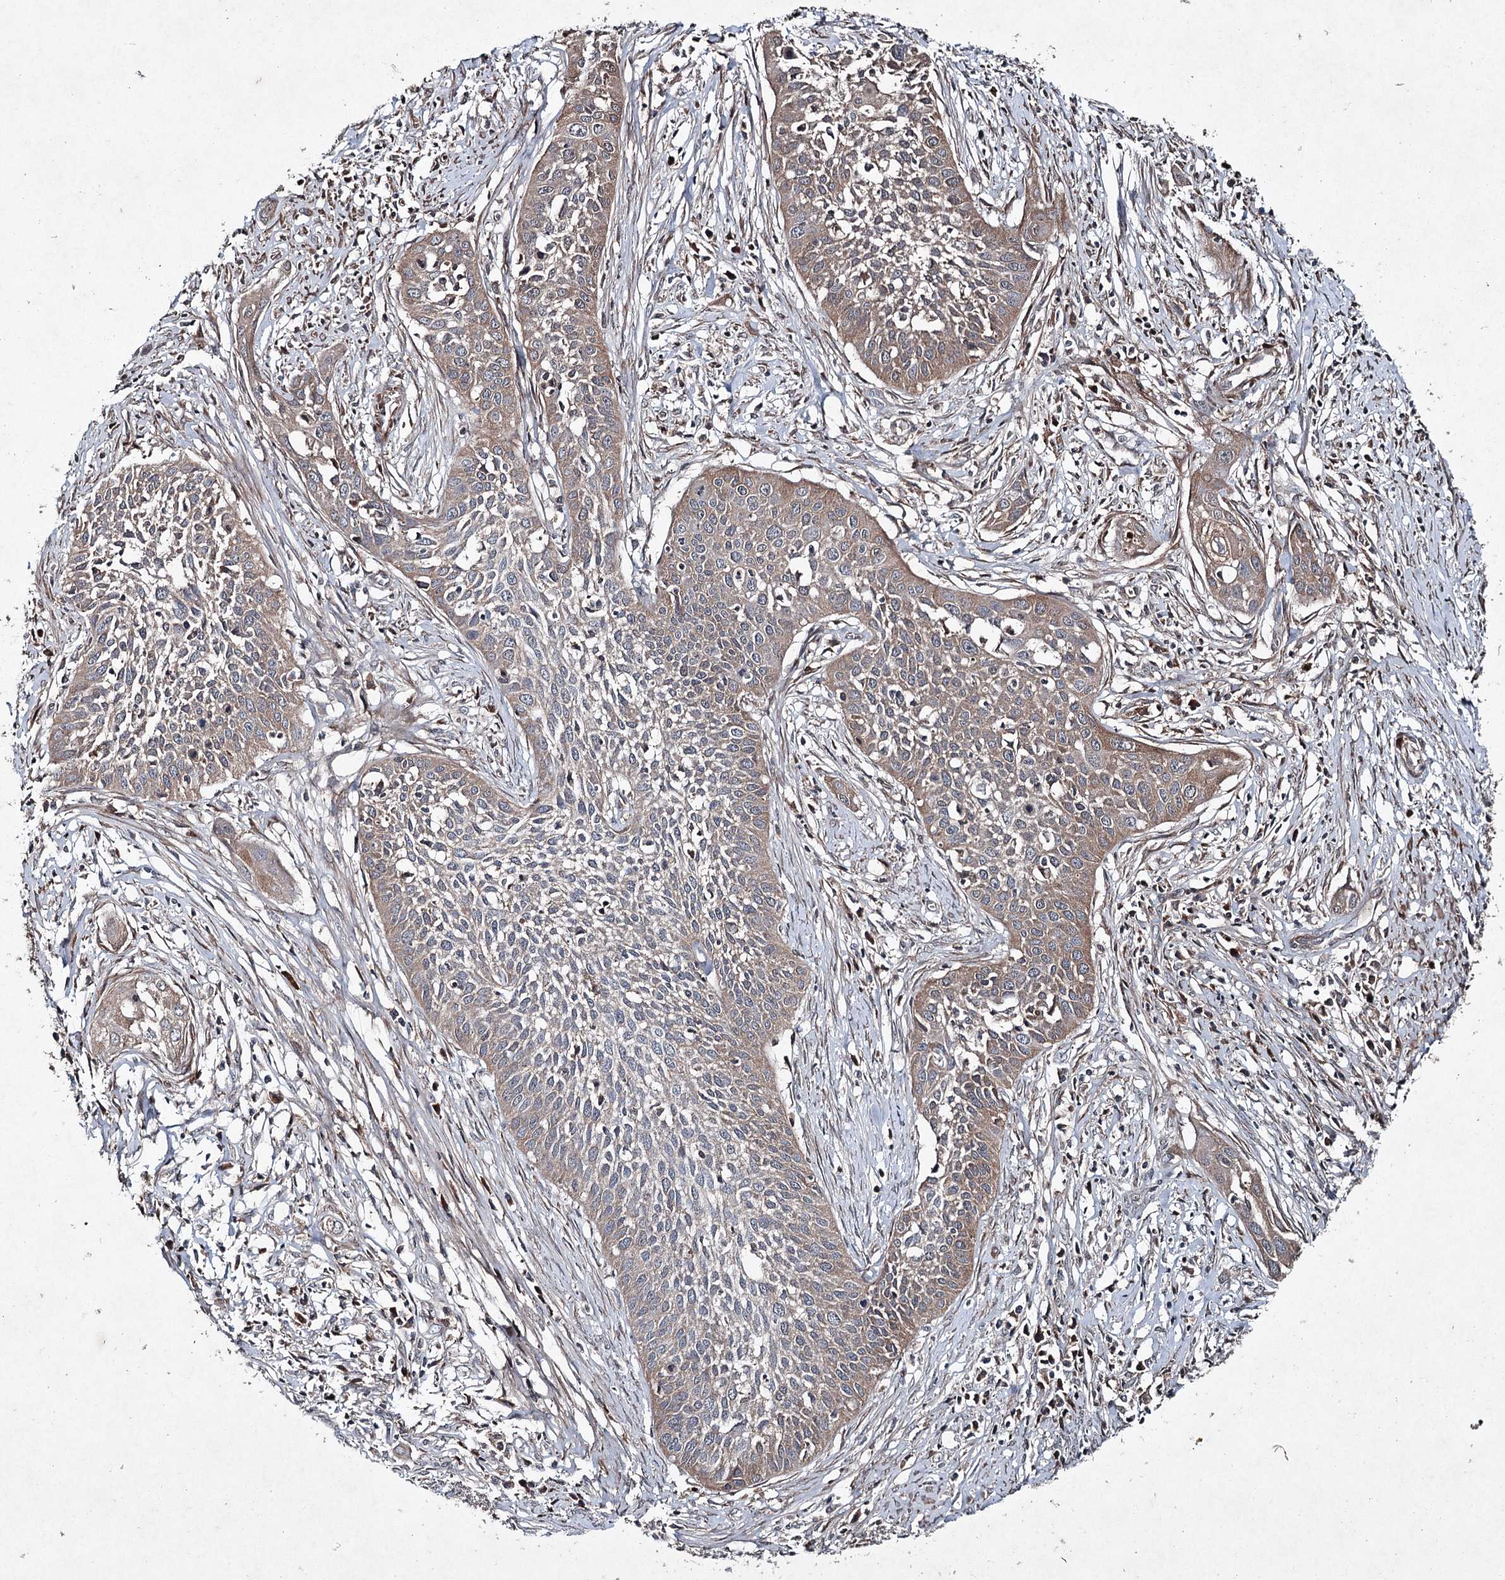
{"staining": {"intensity": "weak", "quantity": "25%-75%", "location": "cytoplasmic/membranous"}, "tissue": "cervical cancer", "cell_type": "Tumor cells", "image_type": "cancer", "snomed": [{"axis": "morphology", "description": "Squamous cell carcinoma, NOS"}, {"axis": "topography", "description": "Cervix"}], "caption": "Immunohistochemistry photomicrograph of neoplastic tissue: human cervical cancer stained using immunohistochemistry reveals low levels of weak protein expression localized specifically in the cytoplasmic/membranous of tumor cells, appearing as a cytoplasmic/membranous brown color.", "gene": "PGLYRP2", "patient": {"sex": "female", "age": 34}}